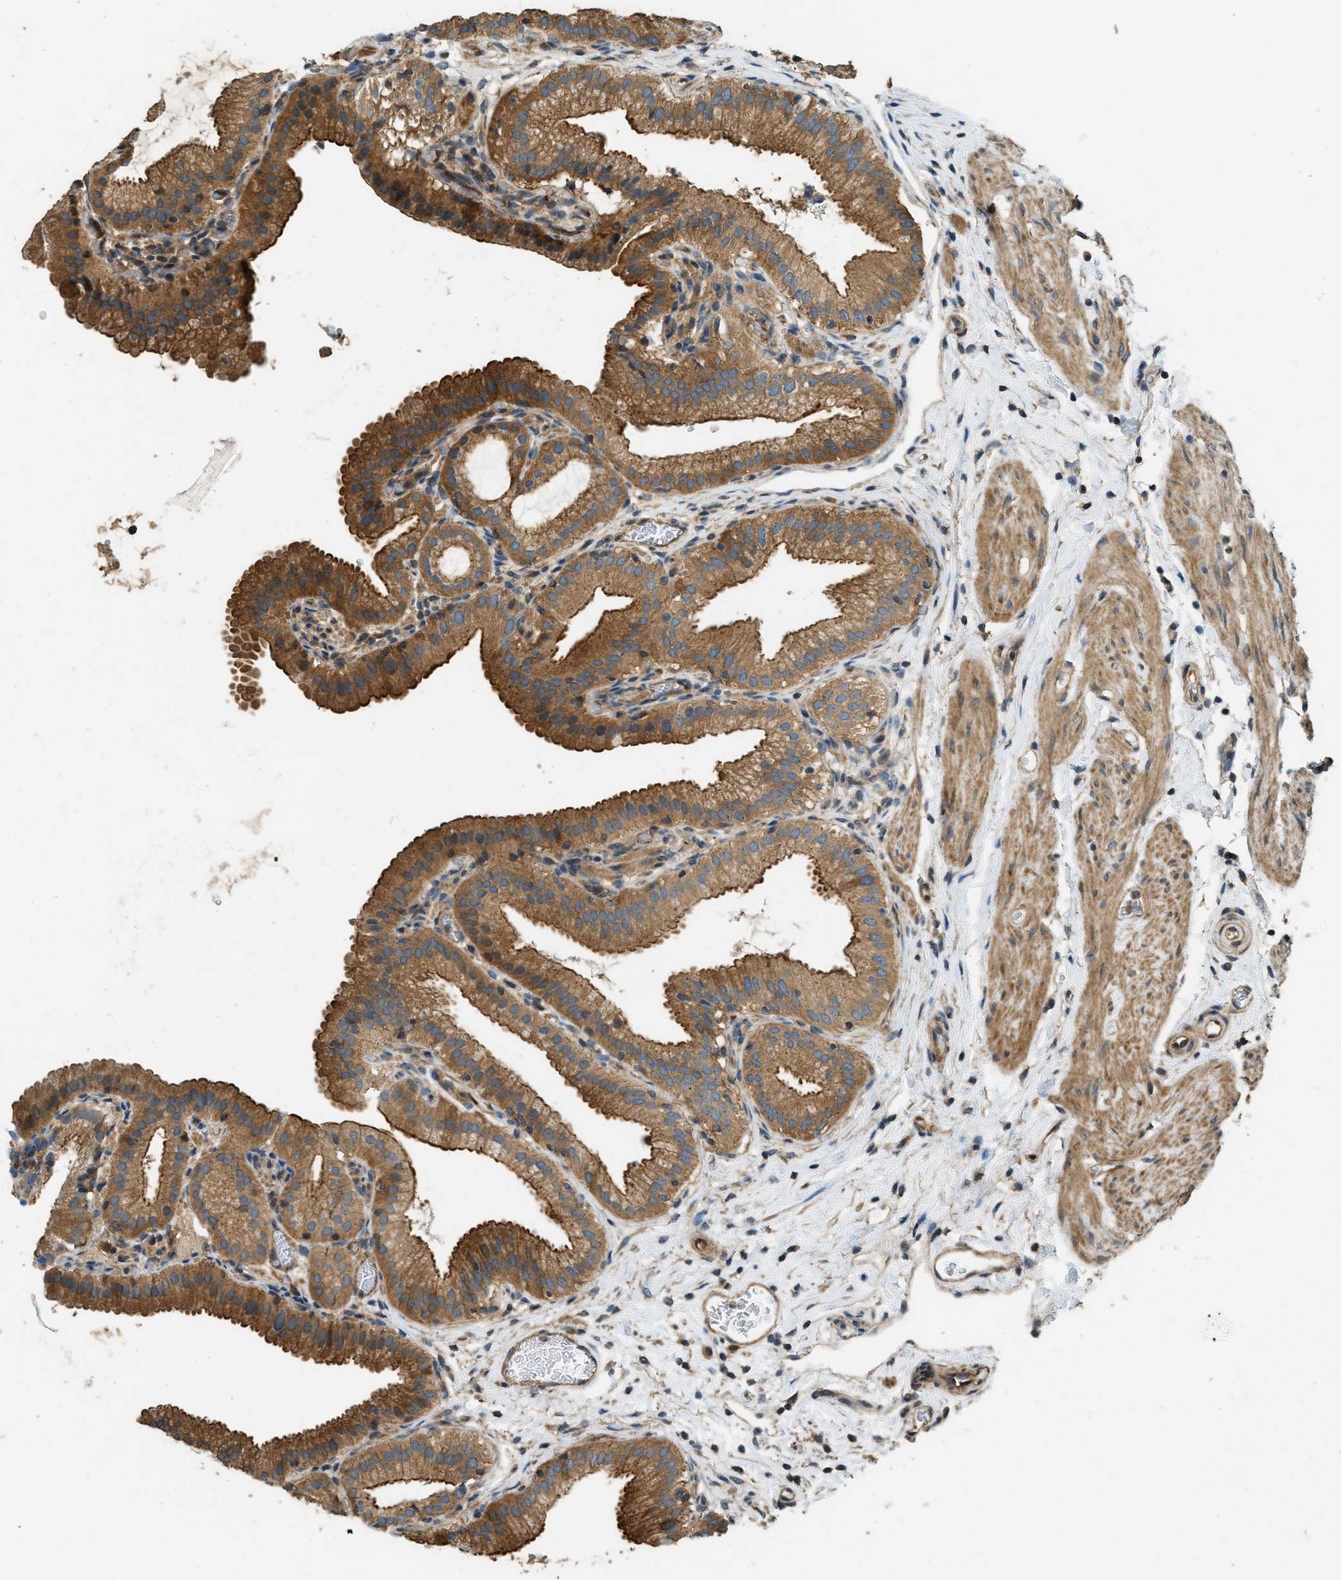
{"staining": {"intensity": "strong", "quantity": ">75%", "location": "cytoplasmic/membranous"}, "tissue": "gallbladder", "cell_type": "Glandular cells", "image_type": "normal", "snomed": [{"axis": "morphology", "description": "Normal tissue, NOS"}, {"axis": "topography", "description": "Gallbladder"}], "caption": "Gallbladder stained for a protein (brown) demonstrates strong cytoplasmic/membranous positive expression in about >75% of glandular cells.", "gene": "MARS1", "patient": {"sex": "male", "age": 54}}